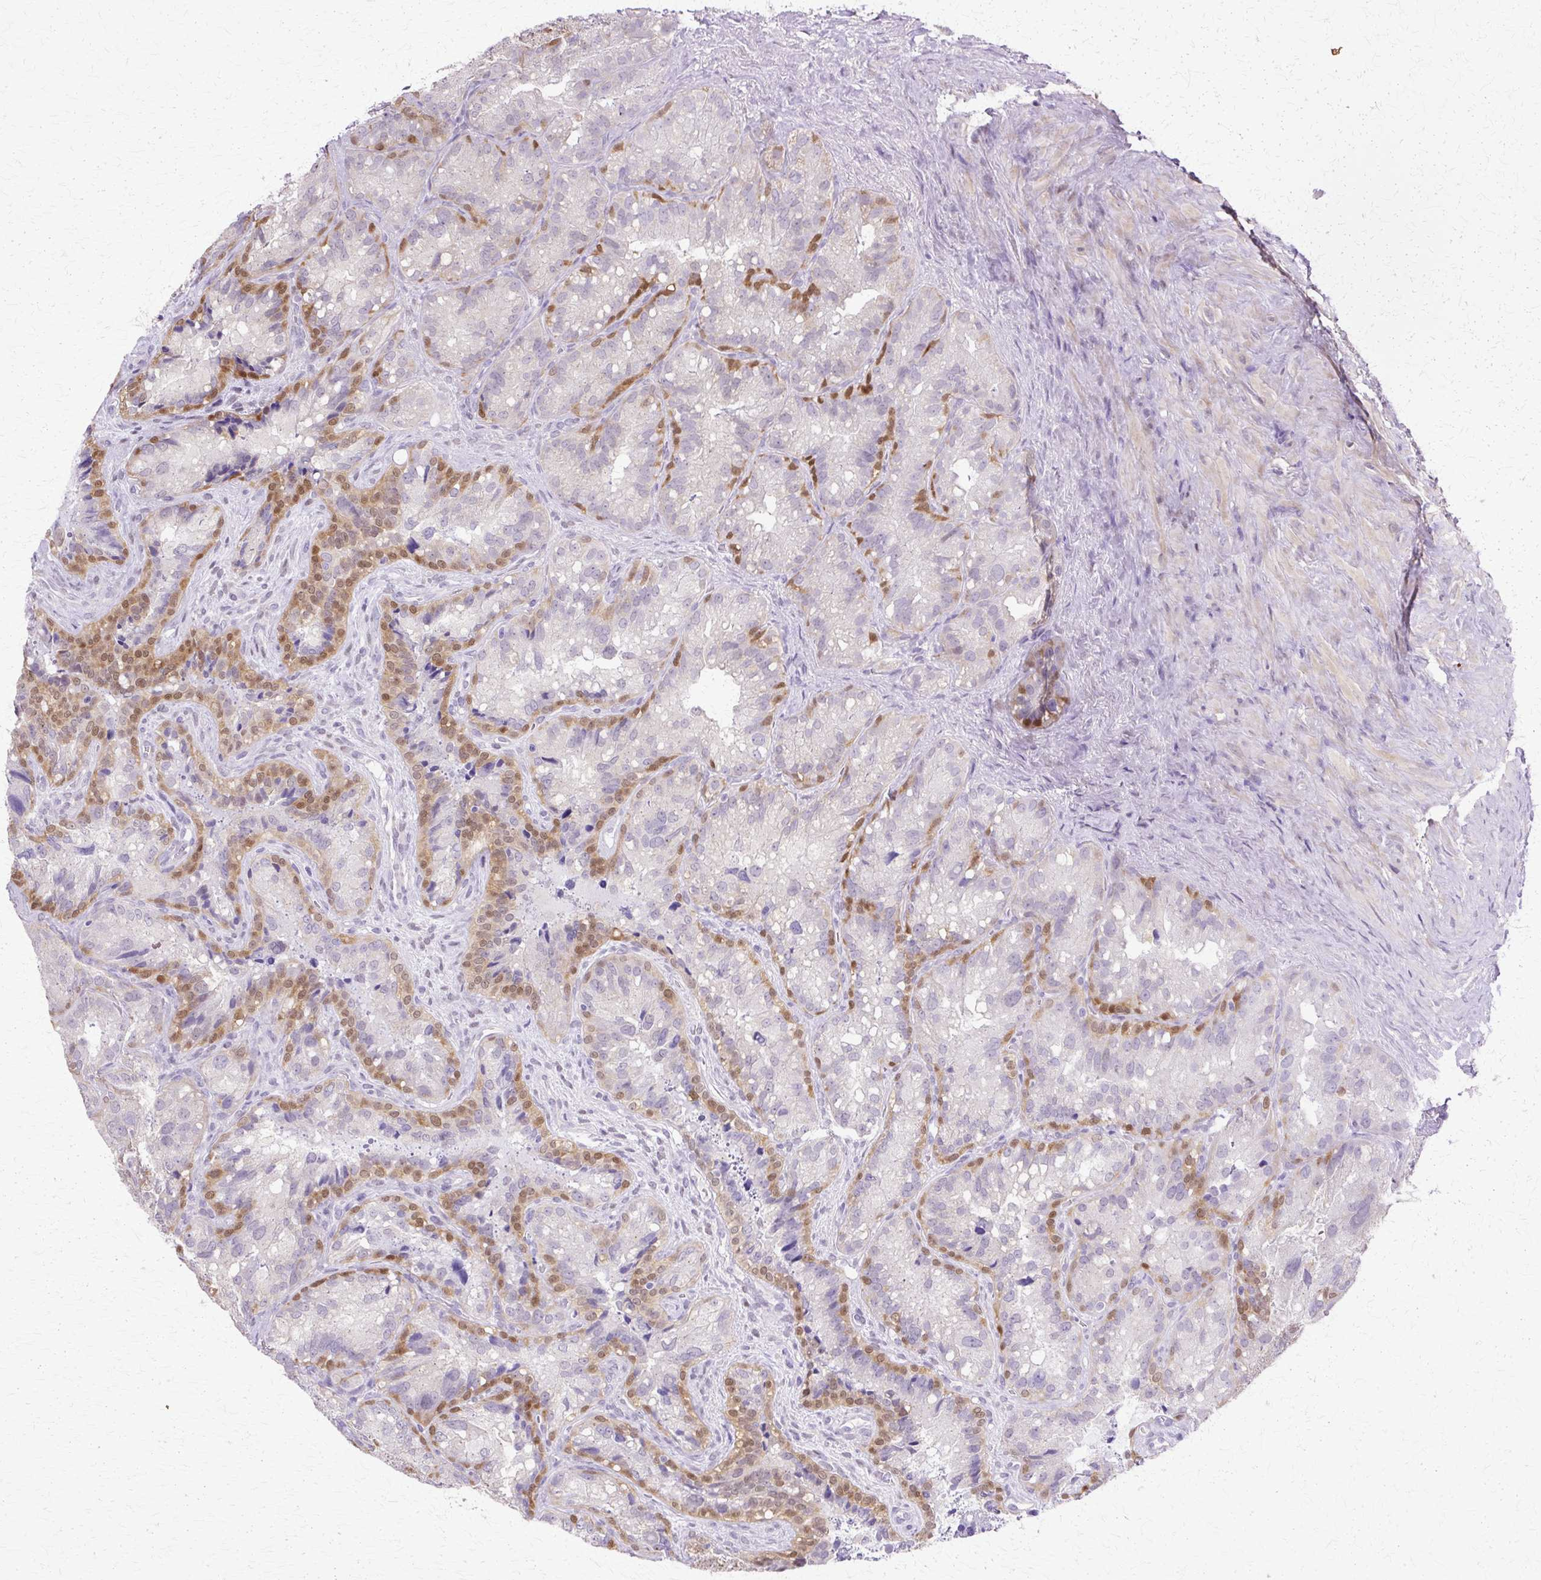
{"staining": {"intensity": "moderate", "quantity": "<25%", "location": "nuclear"}, "tissue": "seminal vesicle", "cell_type": "Glandular cells", "image_type": "normal", "snomed": [{"axis": "morphology", "description": "Normal tissue, NOS"}, {"axis": "topography", "description": "Seminal veicle"}], "caption": "Seminal vesicle stained with IHC reveals moderate nuclear expression in about <25% of glandular cells. (DAB (3,3'-diaminobenzidine) IHC, brown staining for protein, blue staining for nuclei).", "gene": "HSPA1A", "patient": {"sex": "male", "age": 69}}